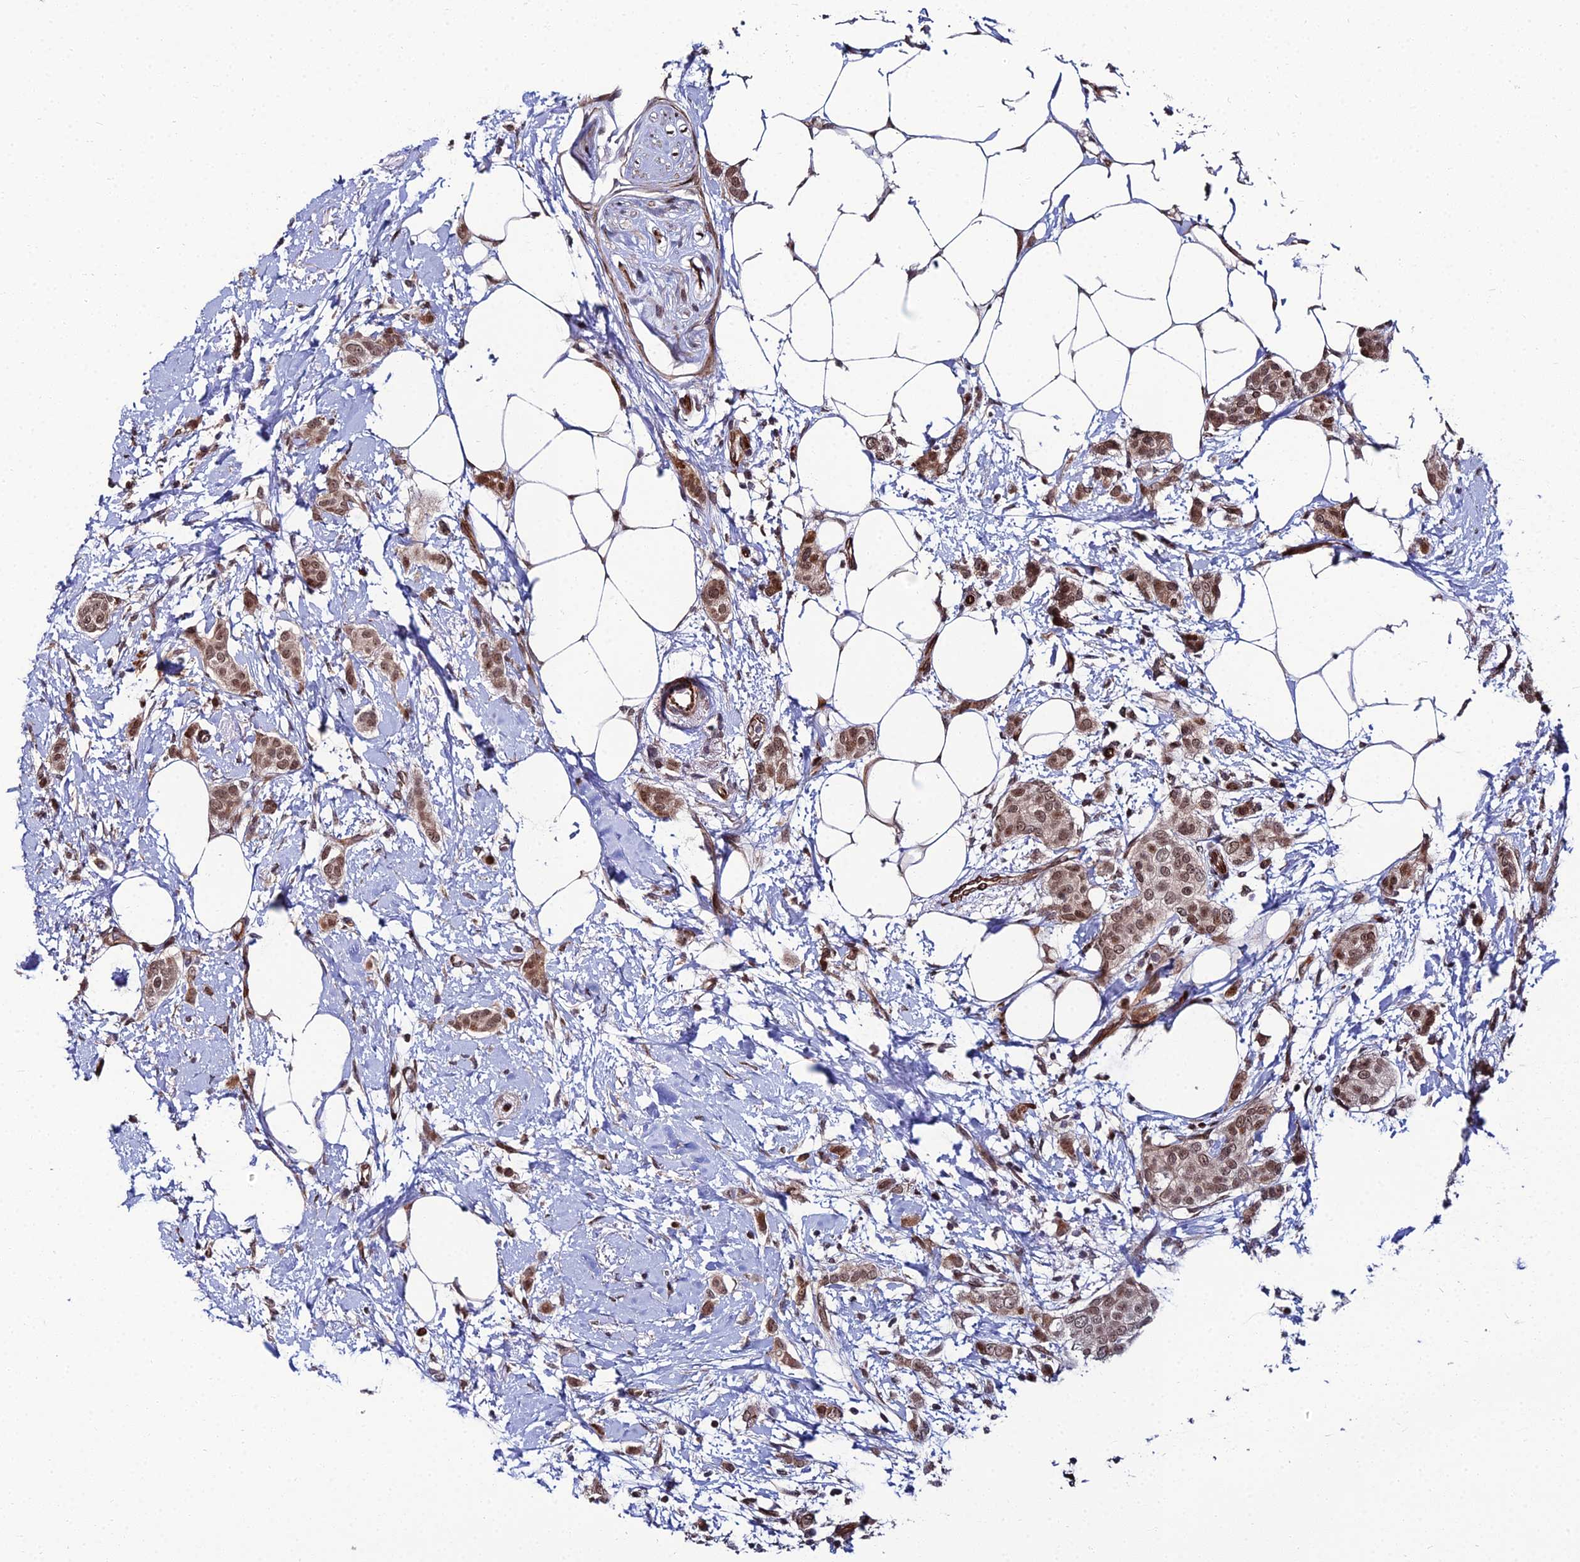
{"staining": {"intensity": "moderate", "quantity": ">75%", "location": "nuclear"}, "tissue": "breast cancer", "cell_type": "Tumor cells", "image_type": "cancer", "snomed": [{"axis": "morphology", "description": "Duct carcinoma"}, {"axis": "topography", "description": "Breast"}], "caption": "Immunohistochemistry (DAB) staining of human infiltrating ductal carcinoma (breast) displays moderate nuclear protein expression in about >75% of tumor cells. (DAB (3,3'-diaminobenzidine) = brown stain, brightfield microscopy at high magnification).", "gene": "ZNF668", "patient": {"sex": "female", "age": 72}}